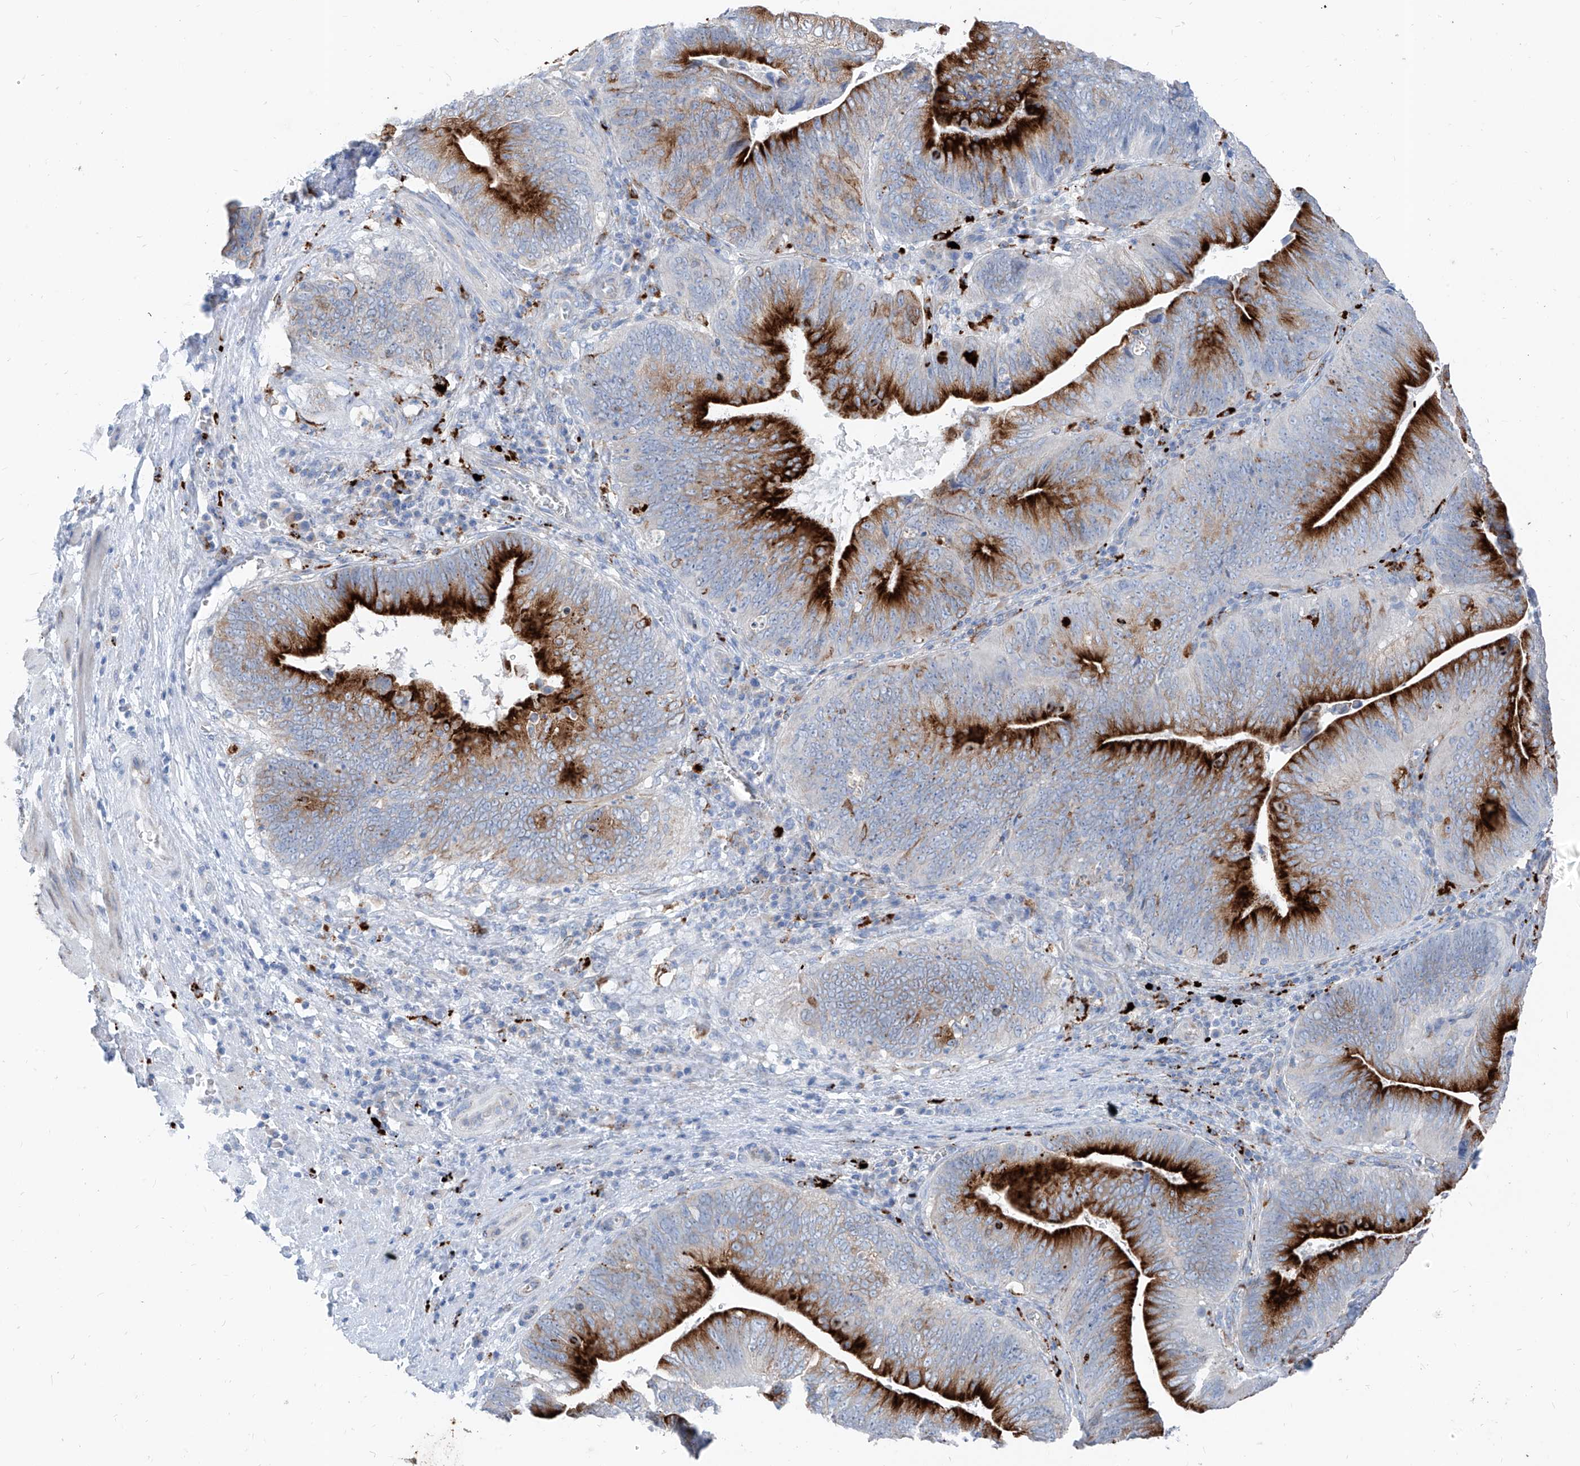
{"staining": {"intensity": "strong", "quantity": "25%-75%", "location": "cytoplasmic/membranous"}, "tissue": "pancreatic cancer", "cell_type": "Tumor cells", "image_type": "cancer", "snomed": [{"axis": "morphology", "description": "Adenocarcinoma, NOS"}, {"axis": "topography", "description": "Pancreas"}], "caption": "Brown immunohistochemical staining in adenocarcinoma (pancreatic) exhibits strong cytoplasmic/membranous expression in about 25%-75% of tumor cells. The staining was performed using DAB, with brown indicating positive protein expression. Nuclei are stained blue with hematoxylin.", "gene": "GPR137C", "patient": {"sex": "male", "age": 63}}